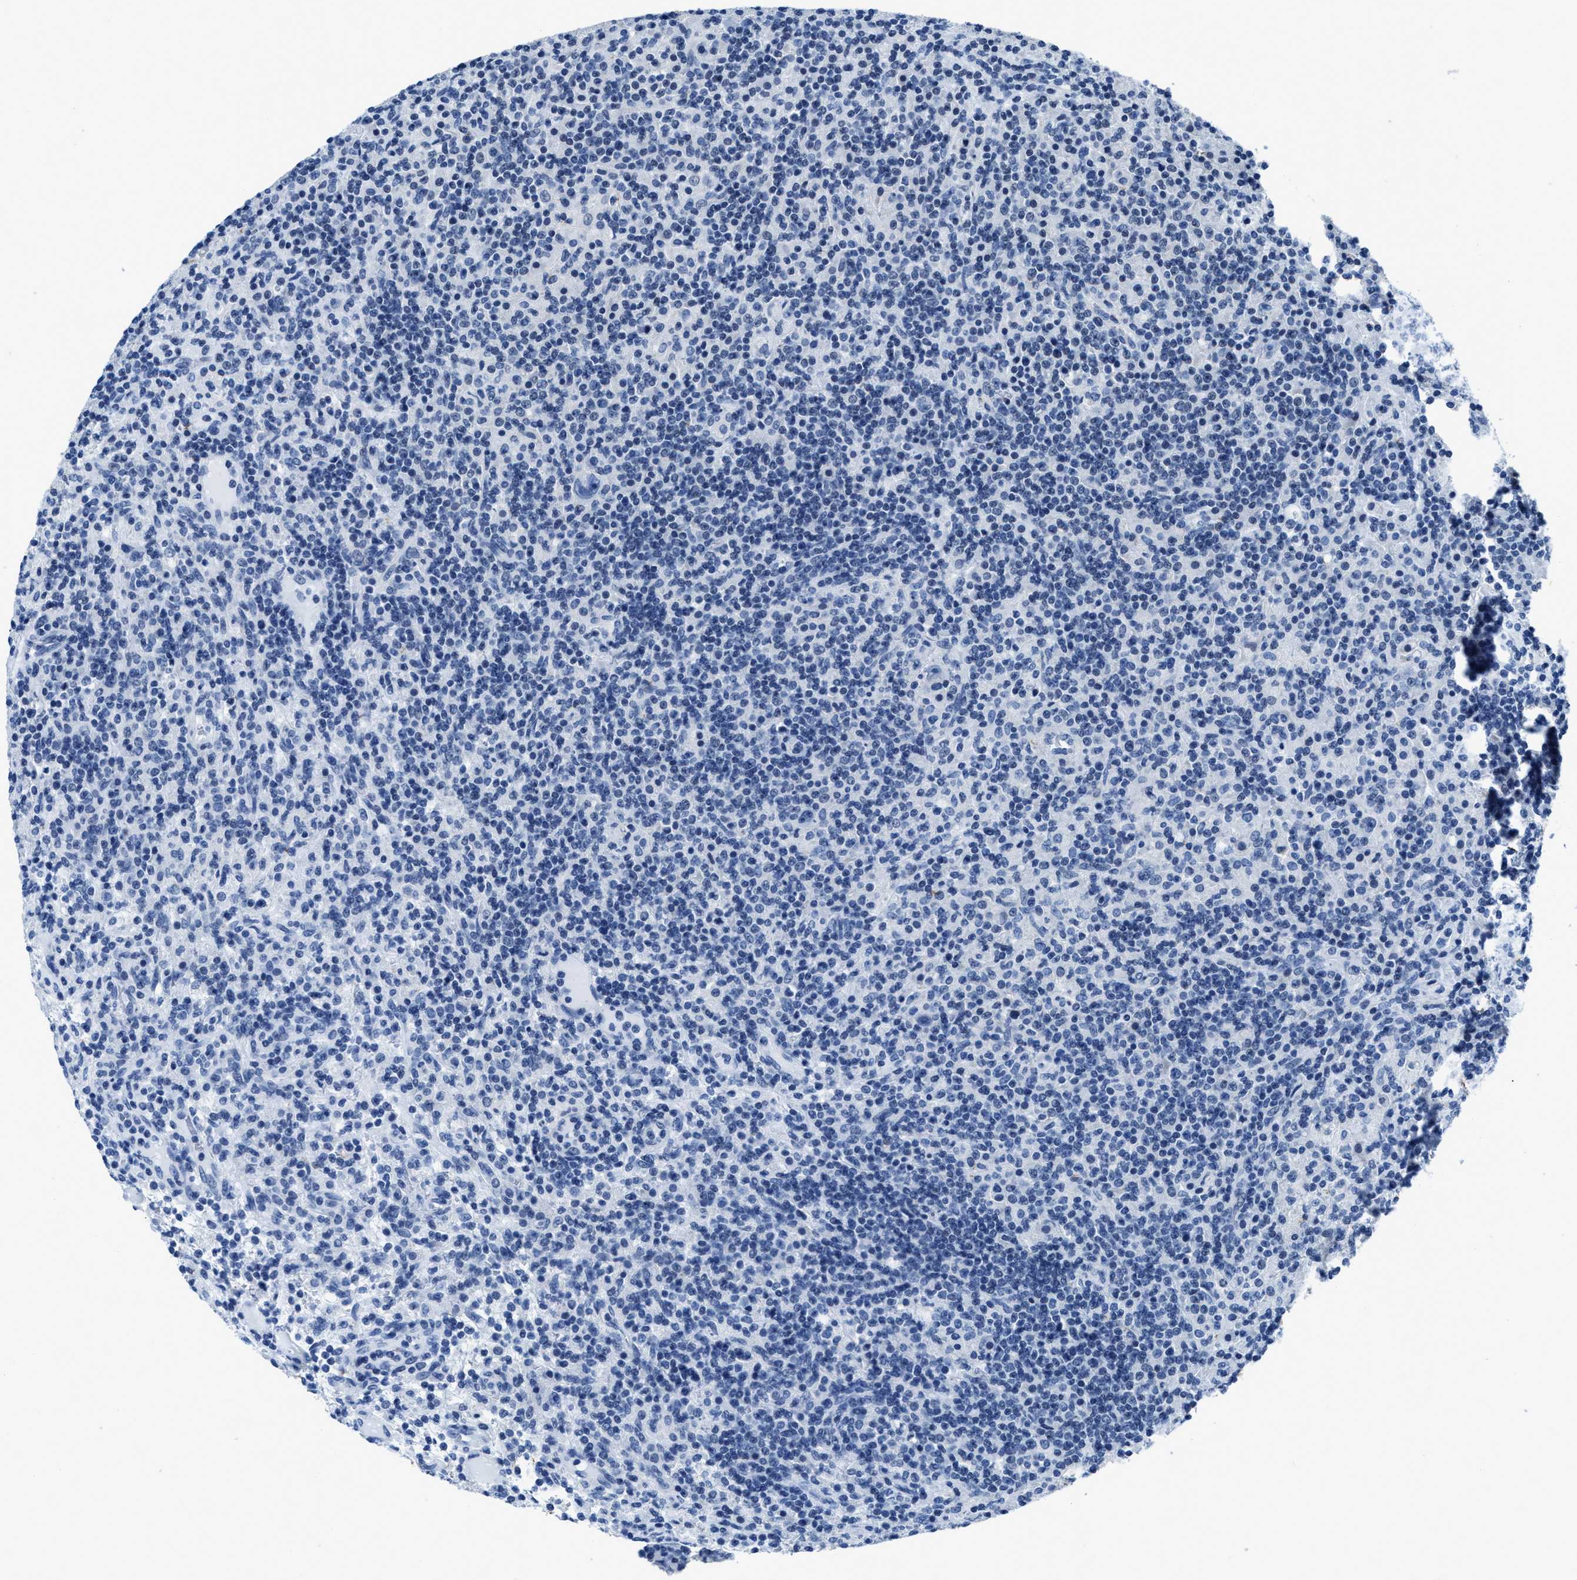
{"staining": {"intensity": "negative", "quantity": "none", "location": "none"}, "tissue": "lymphoma", "cell_type": "Tumor cells", "image_type": "cancer", "snomed": [{"axis": "morphology", "description": "Hodgkin's disease, NOS"}, {"axis": "topography", "description": "Lymph node"}], "caption": "Tumor cells are negative for protein expression in human Hodgkin's disease. (Brightfield microscopy of DAB (3,3'-diaminobenzidine) immunohistochemistry (IHC) at high magnification).", "gene": "ASZ1", "patient": {"sex": "male", "age": 70}}